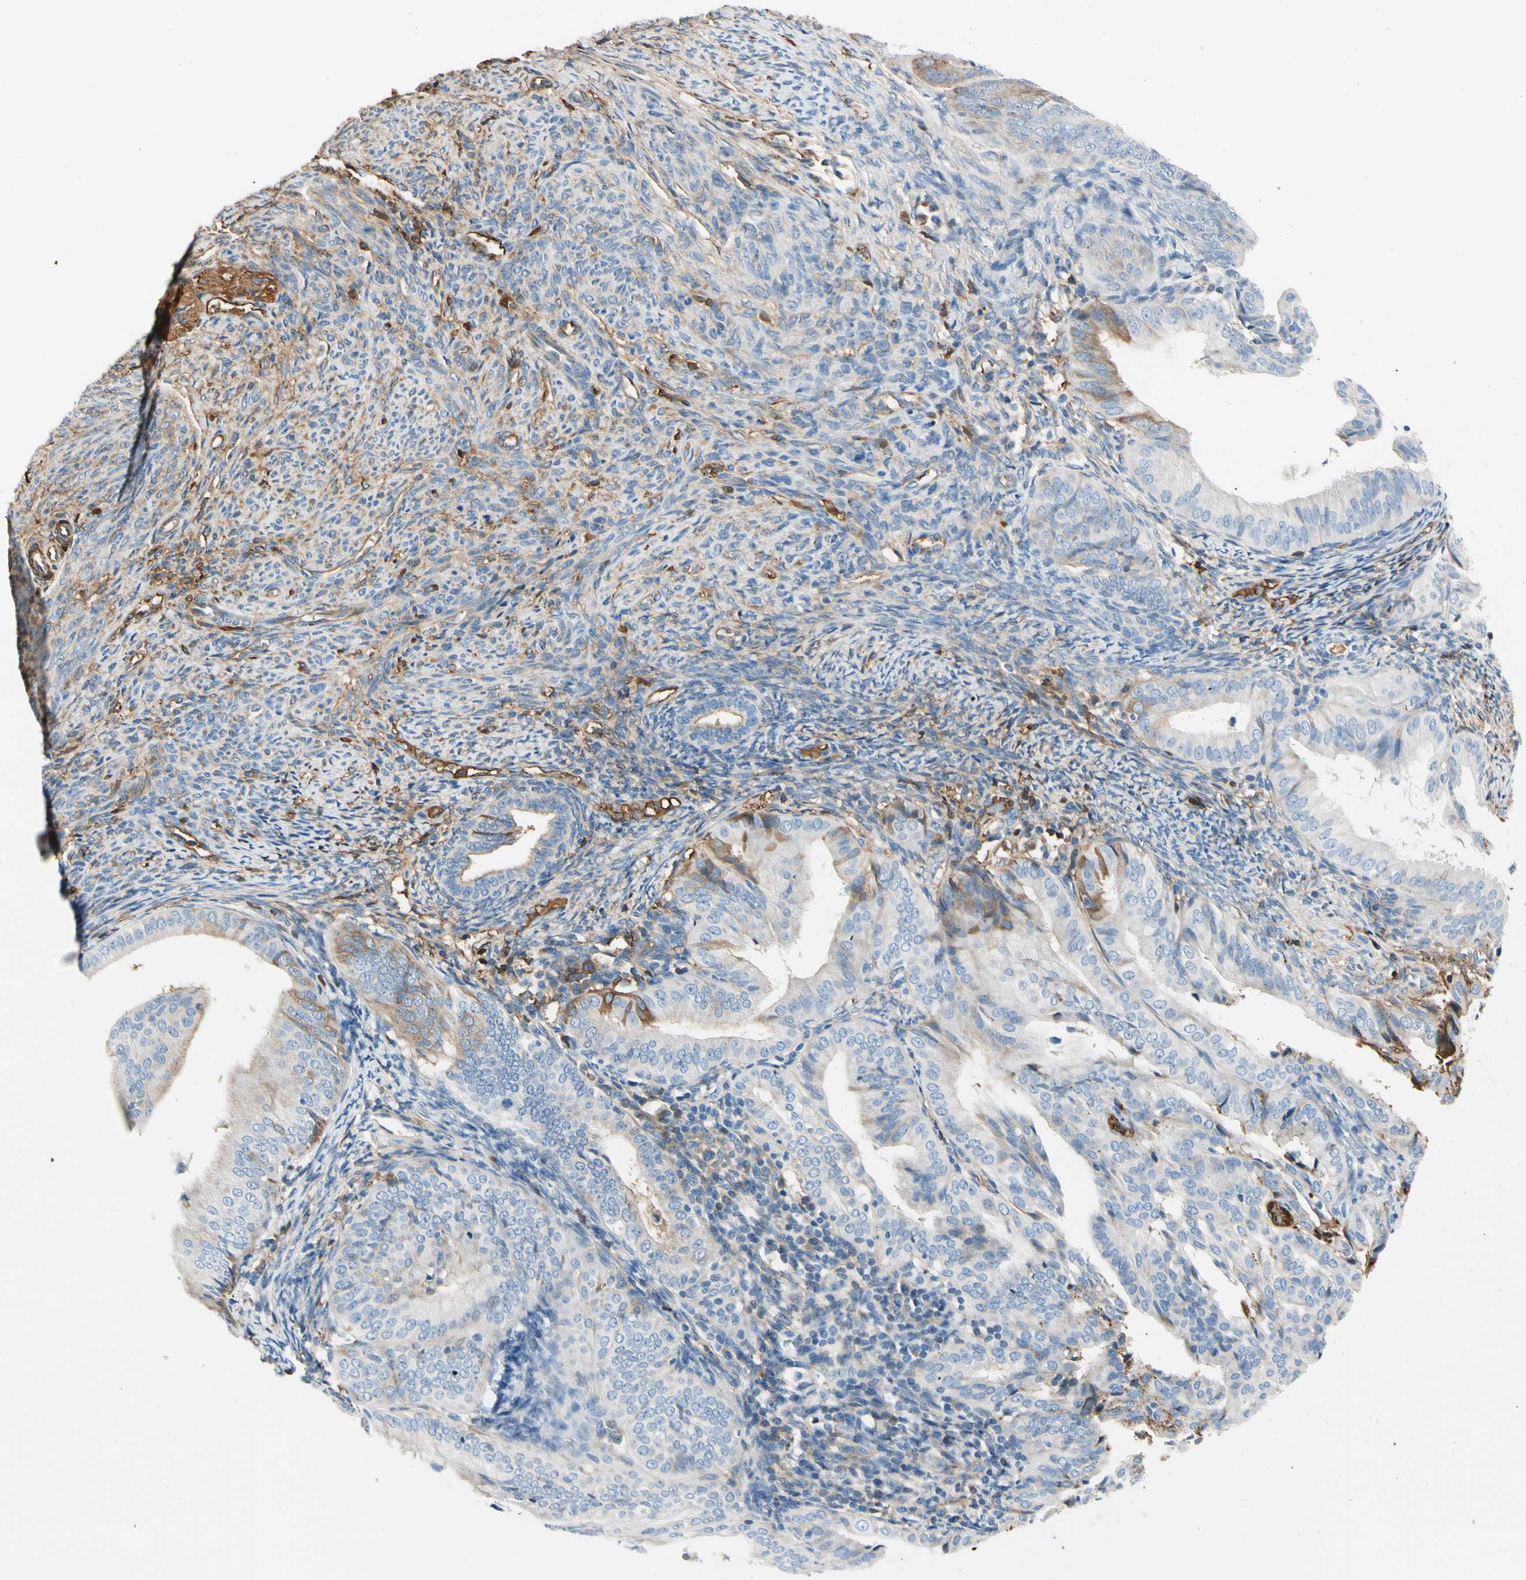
{"staining": {"intensity": "moderate", "quantity": "<25%", "location": "cytoplasmic/membranous"}, "tissue": "endometrial cancer", "cell_type": "Tumor cells", "image_type": "cancer", "snomed": [{"axis": "morphology", "description": "Adenocarcinoma, NOS"}, {"axis": "topography", "description": "Endometrium"}], "caption": "Endometrial adenocarcinoma stained with immunohistochemistry exhibits moderate cytoplasmic/membranous positivity in approximately <25% of tumor cells. (DAB (3,3'-diaminobenzidine) IHC with brightfield microscopy, high magnification).", "gene": "LAMB3", "patient": {"sex": "female", "age": 58}}